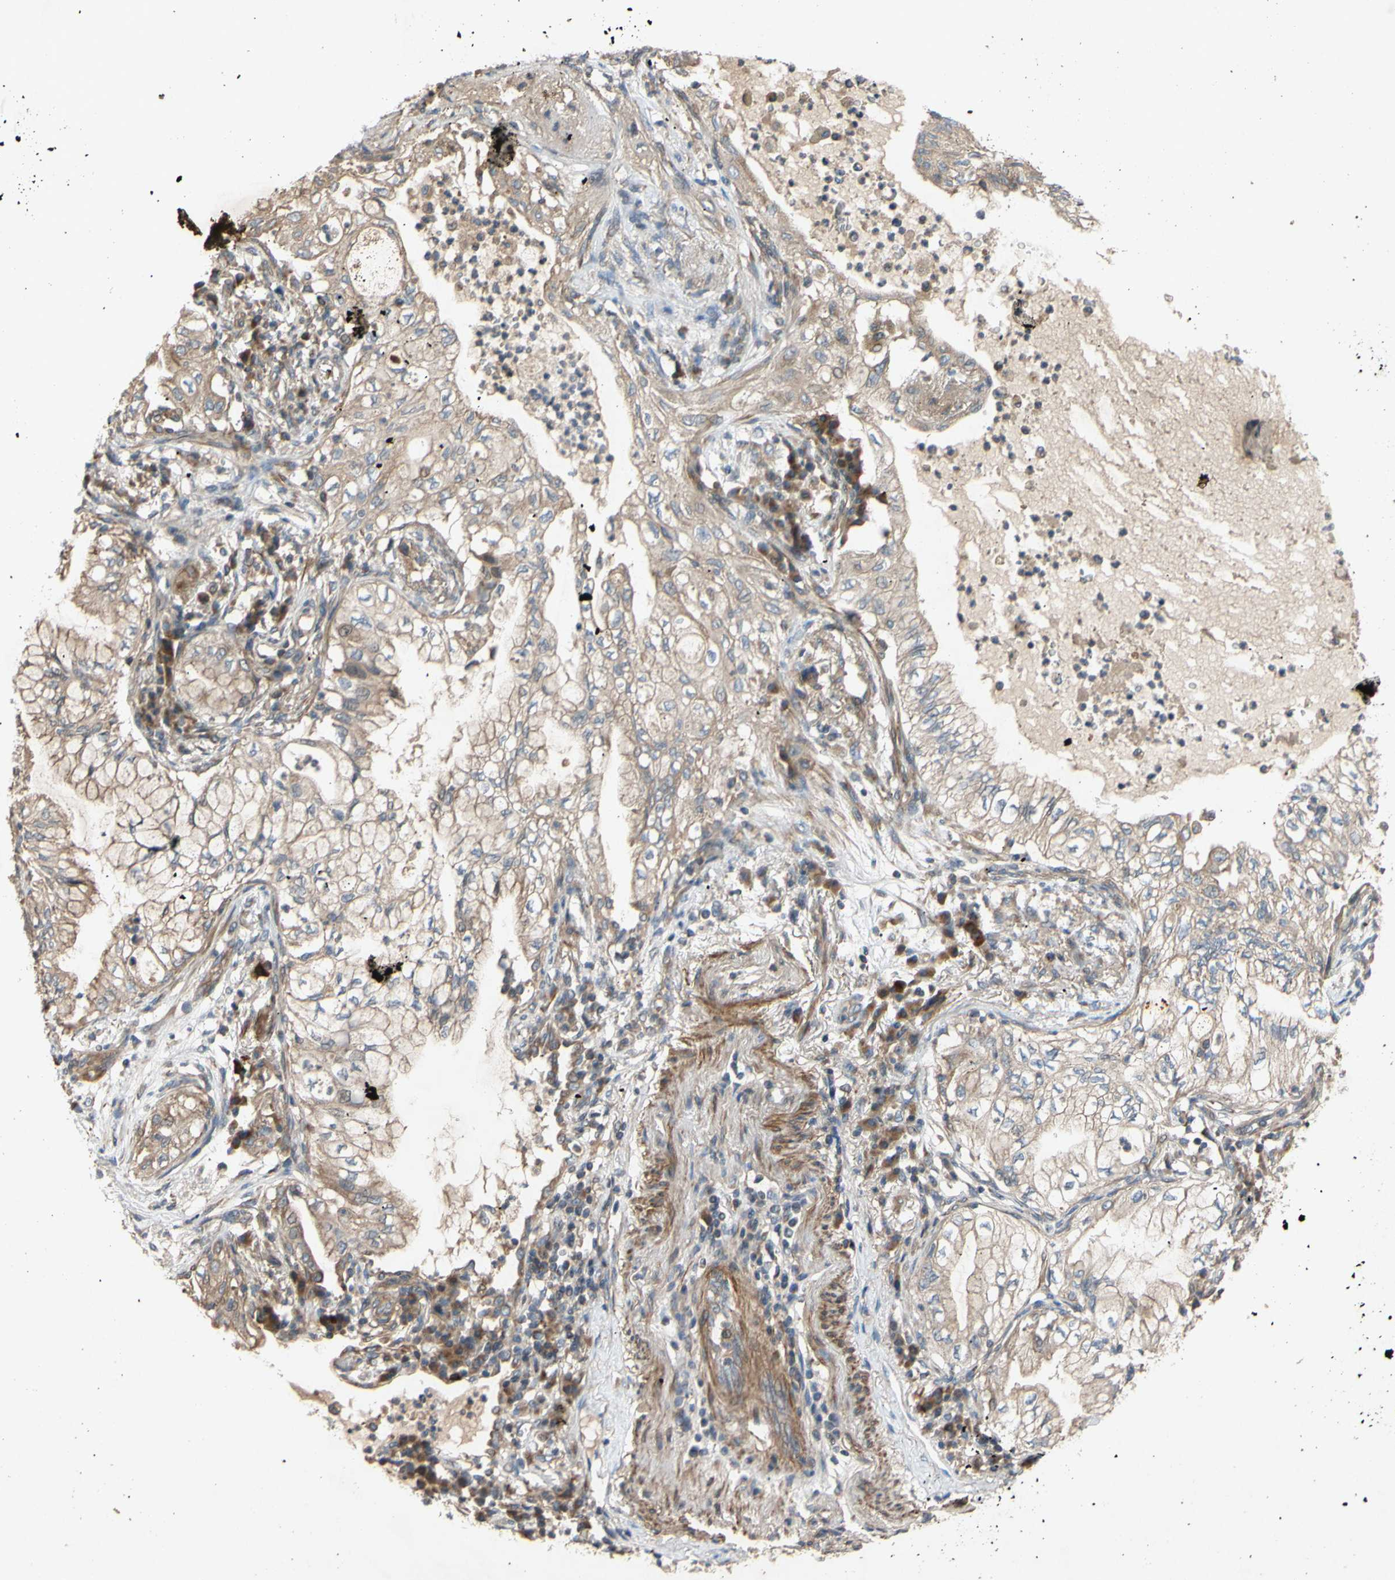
{"staining": {"intensity": "weak", "quantity": ">75%", "location": "cytoplasmic/membranous"}, "tissue": "lung cancer", "cell_type": "Tumor cells", "image_type": "cancer", "snomed": [{"axis": "morphology", "description": "Adenocarcinoma, NOS"}, {"axis": "topography", "description": "Lung"}], "caption": "Tumor cells reveal low levels of weak cytoplasmic/membranous positivity in approximately >75% of cells in human lung cancer (adenocarcinoma).", "gene": "PARD6A", "patient": {"sex": "female", "age": 70}}